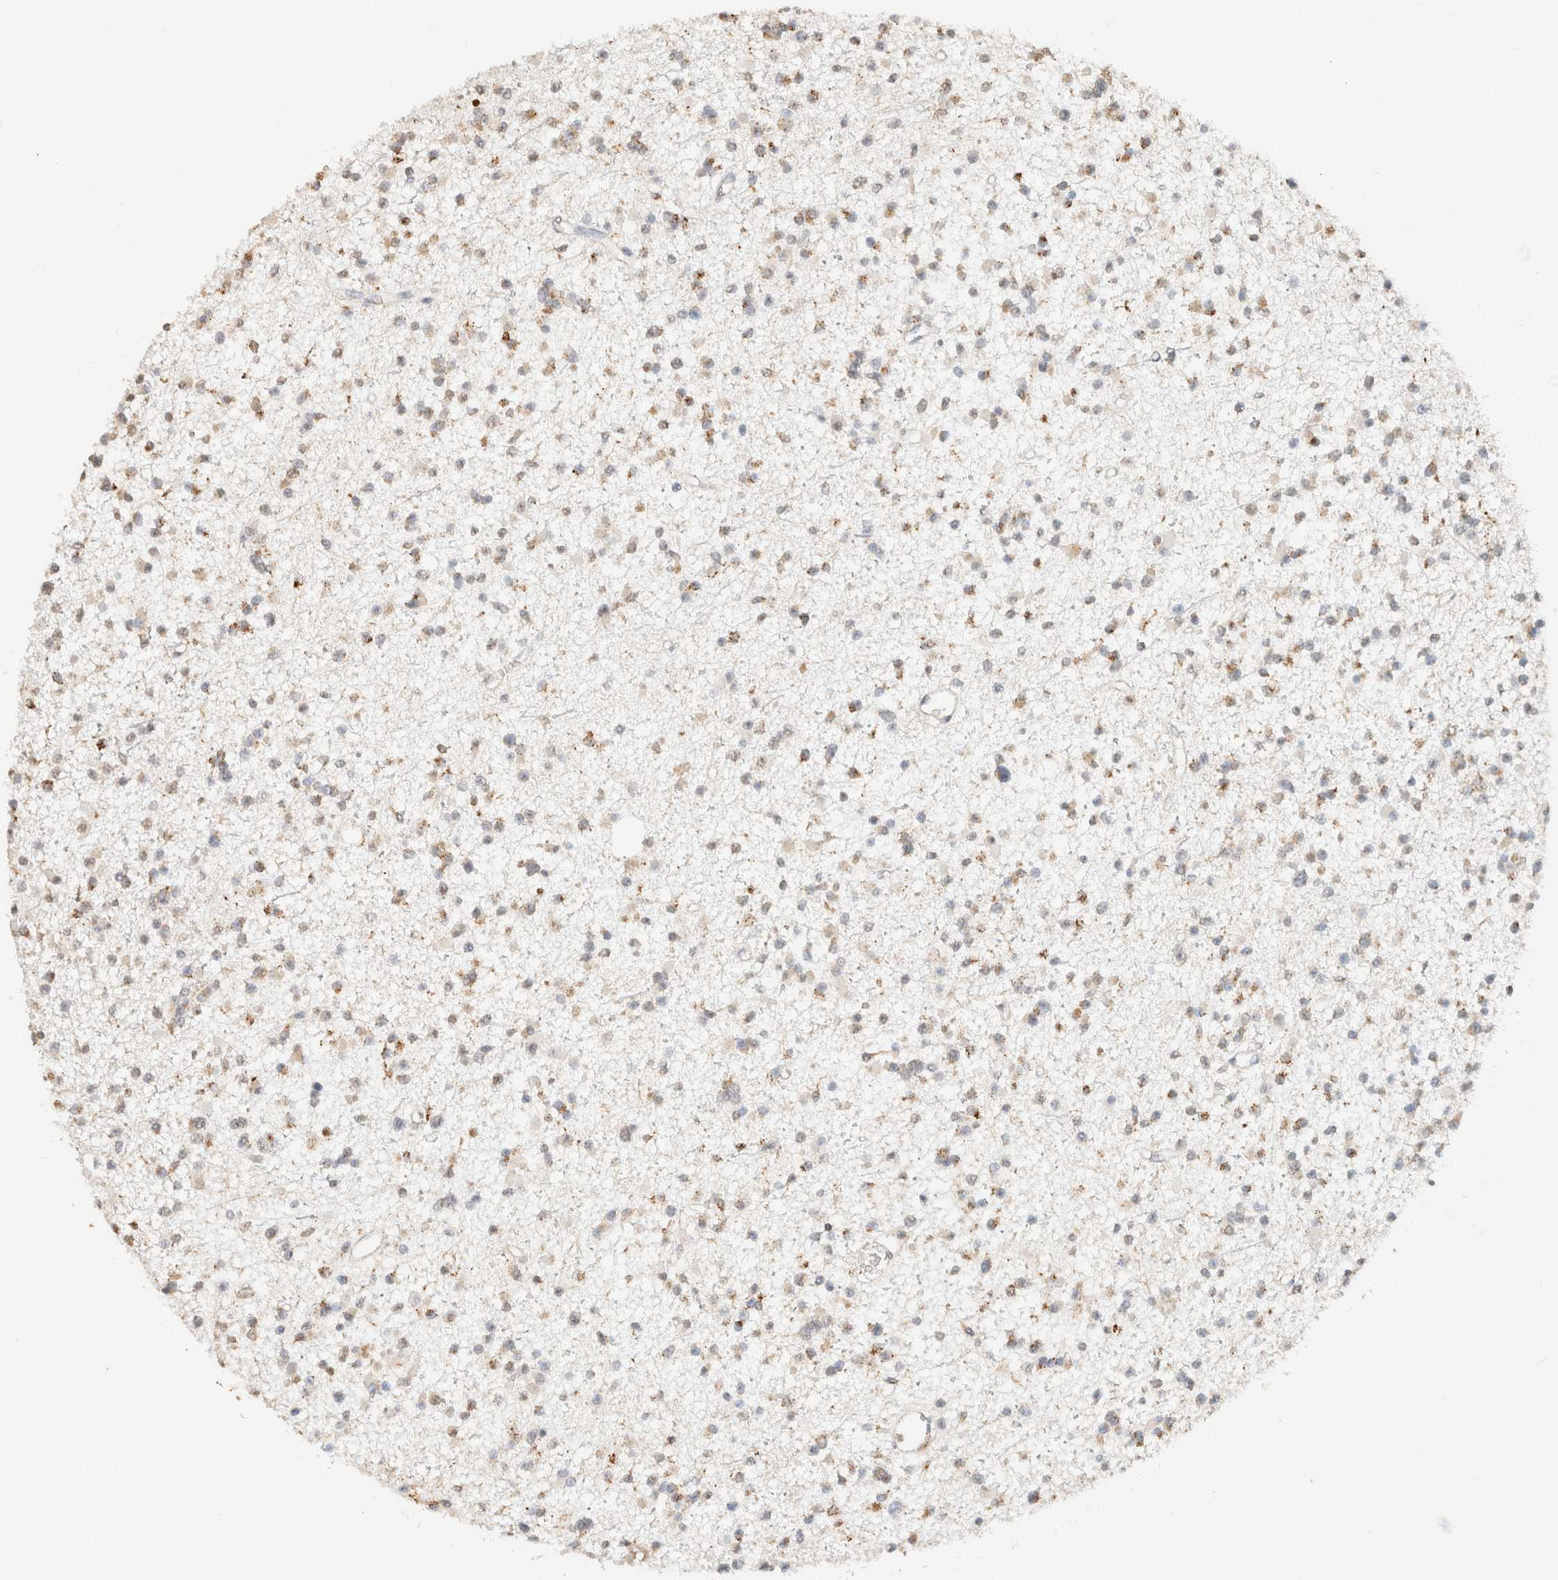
{"staining": {"intensity": "weak", "quantity": ">75%", "location": "cytoplasmic/membranous"}, "tissue": "glioma", "cell_type": "Tumor cells", "image_type": "cancer", "snomed": [{"axis": "morphology", "description": "Glioma, malignant, Low grade"}, {"axis": "topography", "description": "Brain"}], "caption": "Human glioma stained for a protein (brown) displays weak cytoplasmic/membranous positive positivity in about >75% of tumor cells.", "gene": "CTSC", "patient": {"sex": "female", "age": 22}}